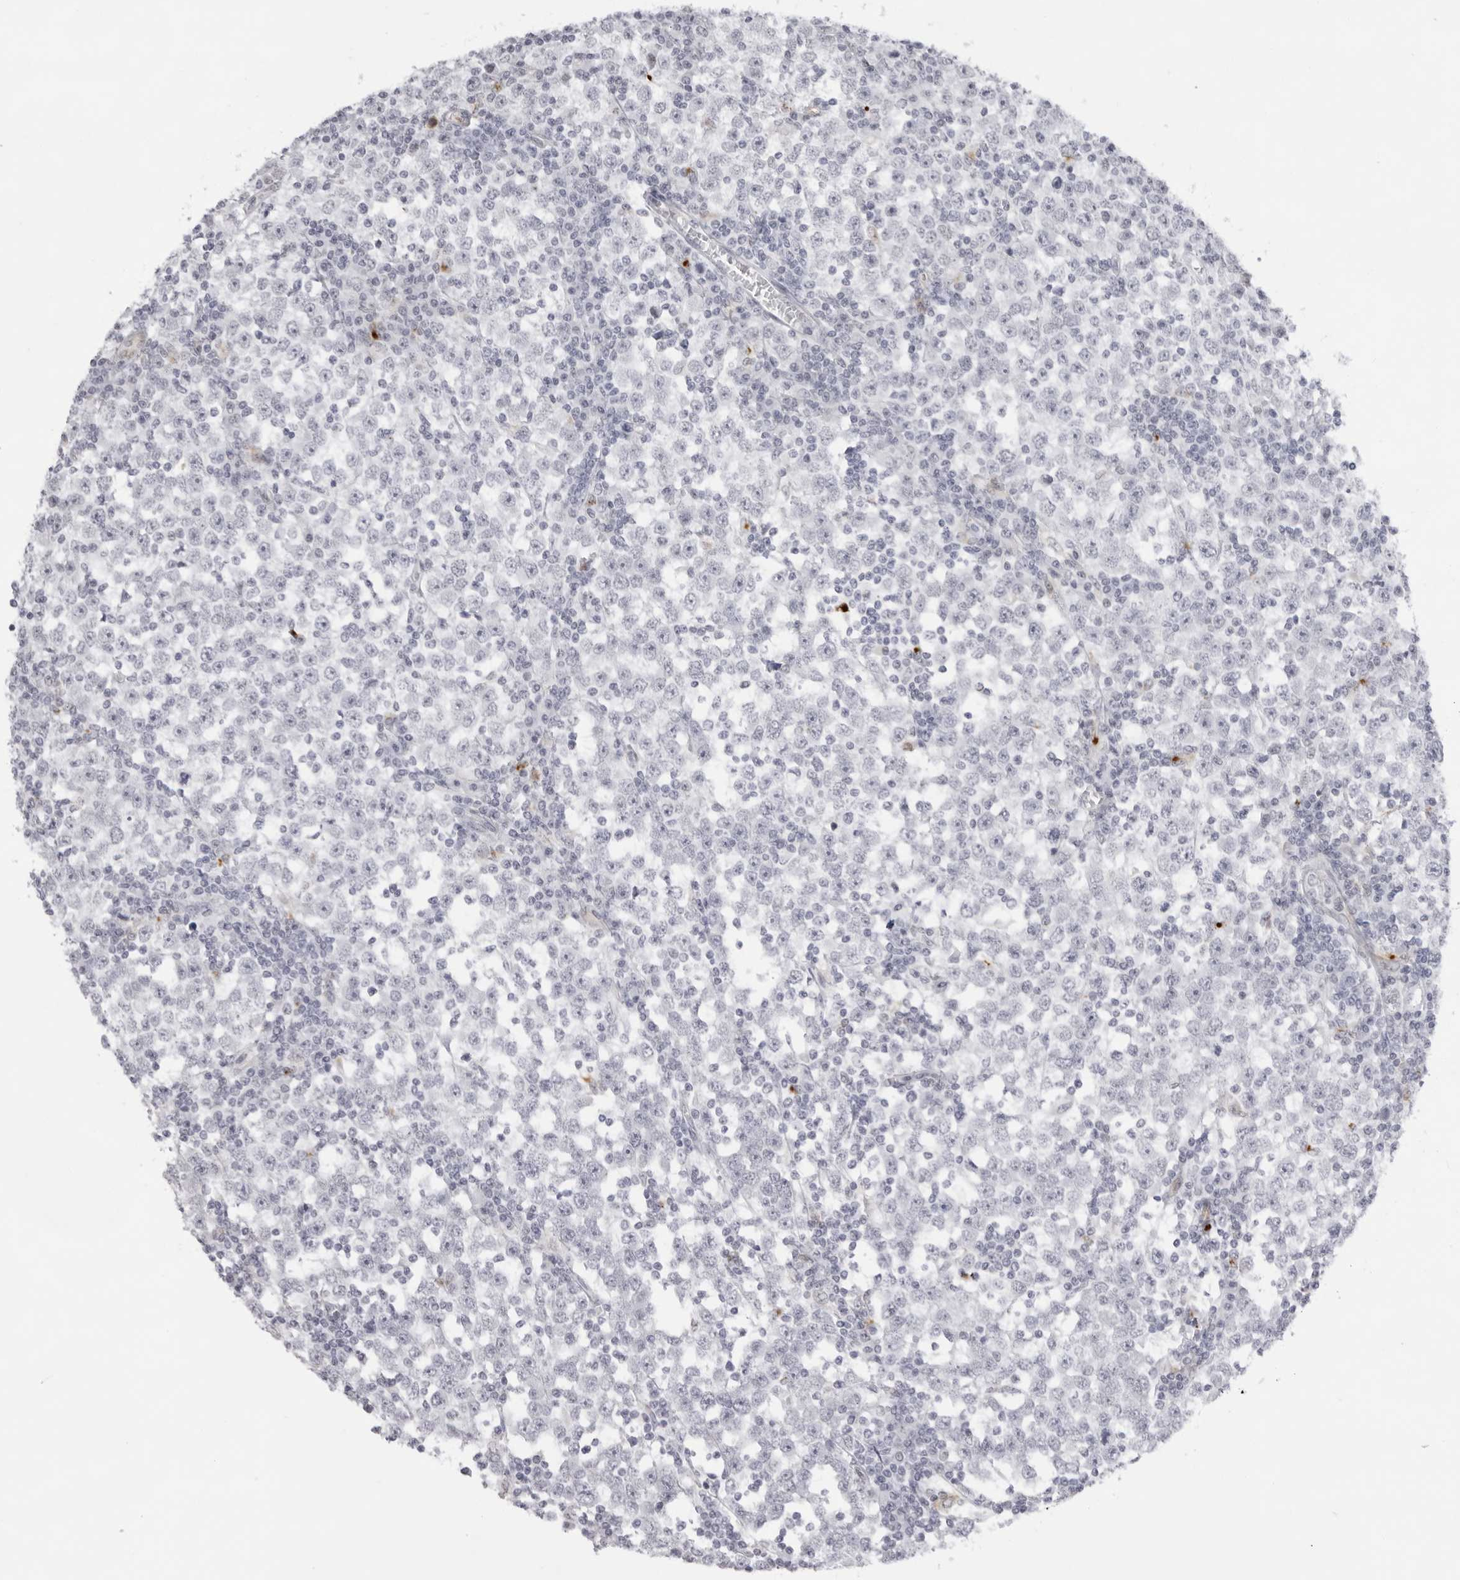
{"staining": {"intensity": "negative", "quantity": "none", "location": "none"}, "tissue": "testis cancer", "cell_type": "Tumor cells", "image_type": "cancer", "snomed": [{"axis": "morphology", "description": "Seminoma, NOS"}, {"axis": "topography", "description": "Testis"}], "caption": "Seminoma (testis) stained for a protein using immunohistochemistry demonstrates no expression tumor cells.", "gene": "KLK12", "patient": {"sex": "male", "age": 65}}